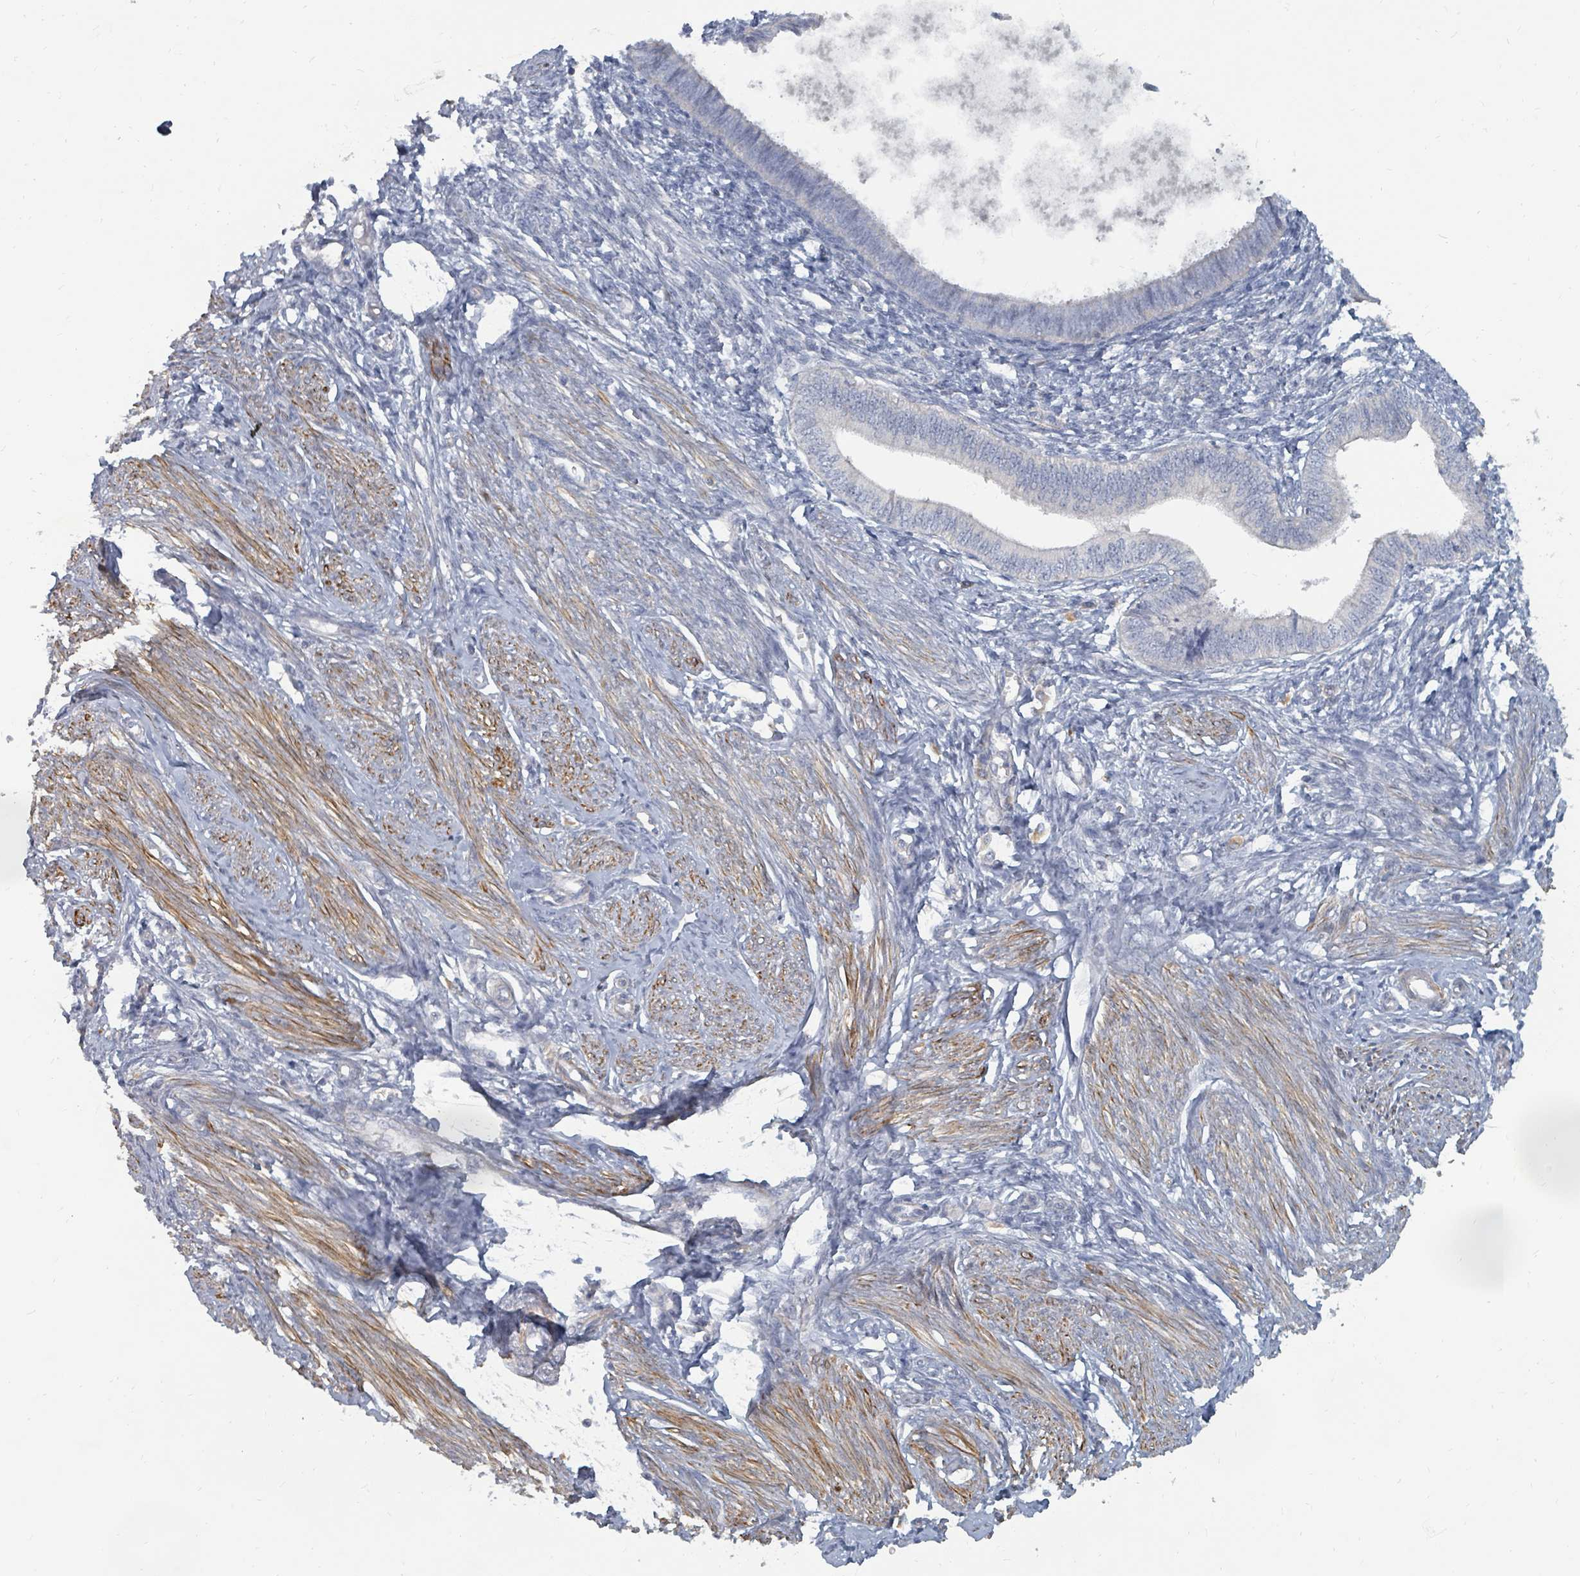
{"staining": {"intensity": "negative", "quantity": "none", "location": "none"}, "tissue": "endometrium", "cell_type": "Cells in endometrial stroma", "image_type": "normal", "snomed": [{"axis": "morphology", "description": "Normal tissue, NOS"}, {"axis": "topography", "description": "Endometrium"}], "caption": "DAB immunohistochemical staining of unremarkable endometrium exhibits no significant positivity in cells in endometrial stroma.", "gene": "ARGFX", "patient": {"sex": "female", "age": 46}}